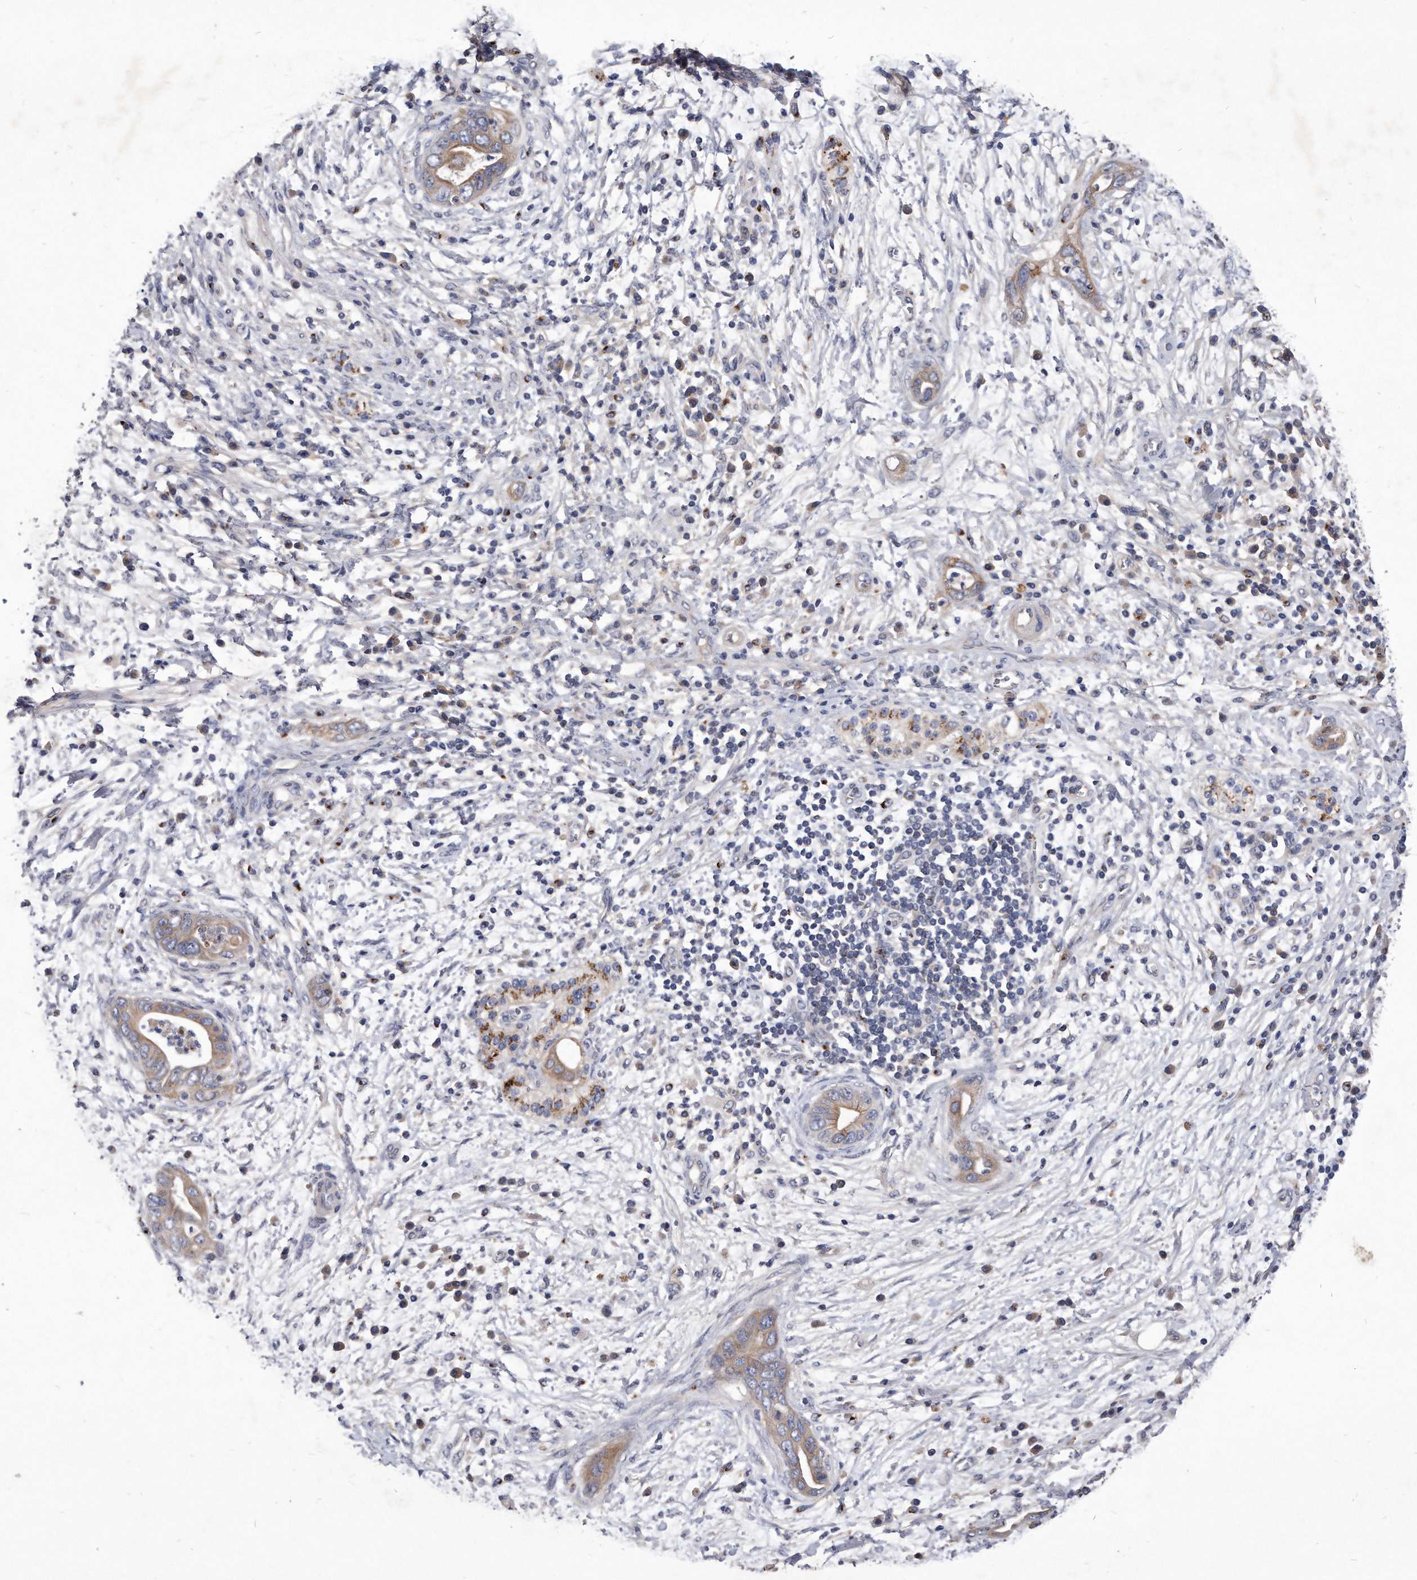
{"staining": {"intensity": "weak", "quantity": ">75%", "location": "cytoplasmic/membranous"}, "tissue": "pancreatic cancer", "cell_type": "Tumor cells", "image_type": "cancer", "snomed": [{"axis": "morphology", "description": "Adenocarcinoma, NOS"}, {"axis": "topography", "description": "Pancreas"}], "caption": "Pancreatic cancer (adenocarcinoma) stained for a protein (brown) shows weak cytoplasmic/membranous positive expression in approximately >75% of tumor cells.", "gene": "MGAT4A", "patient": {"sex": "male", "age": 75}}